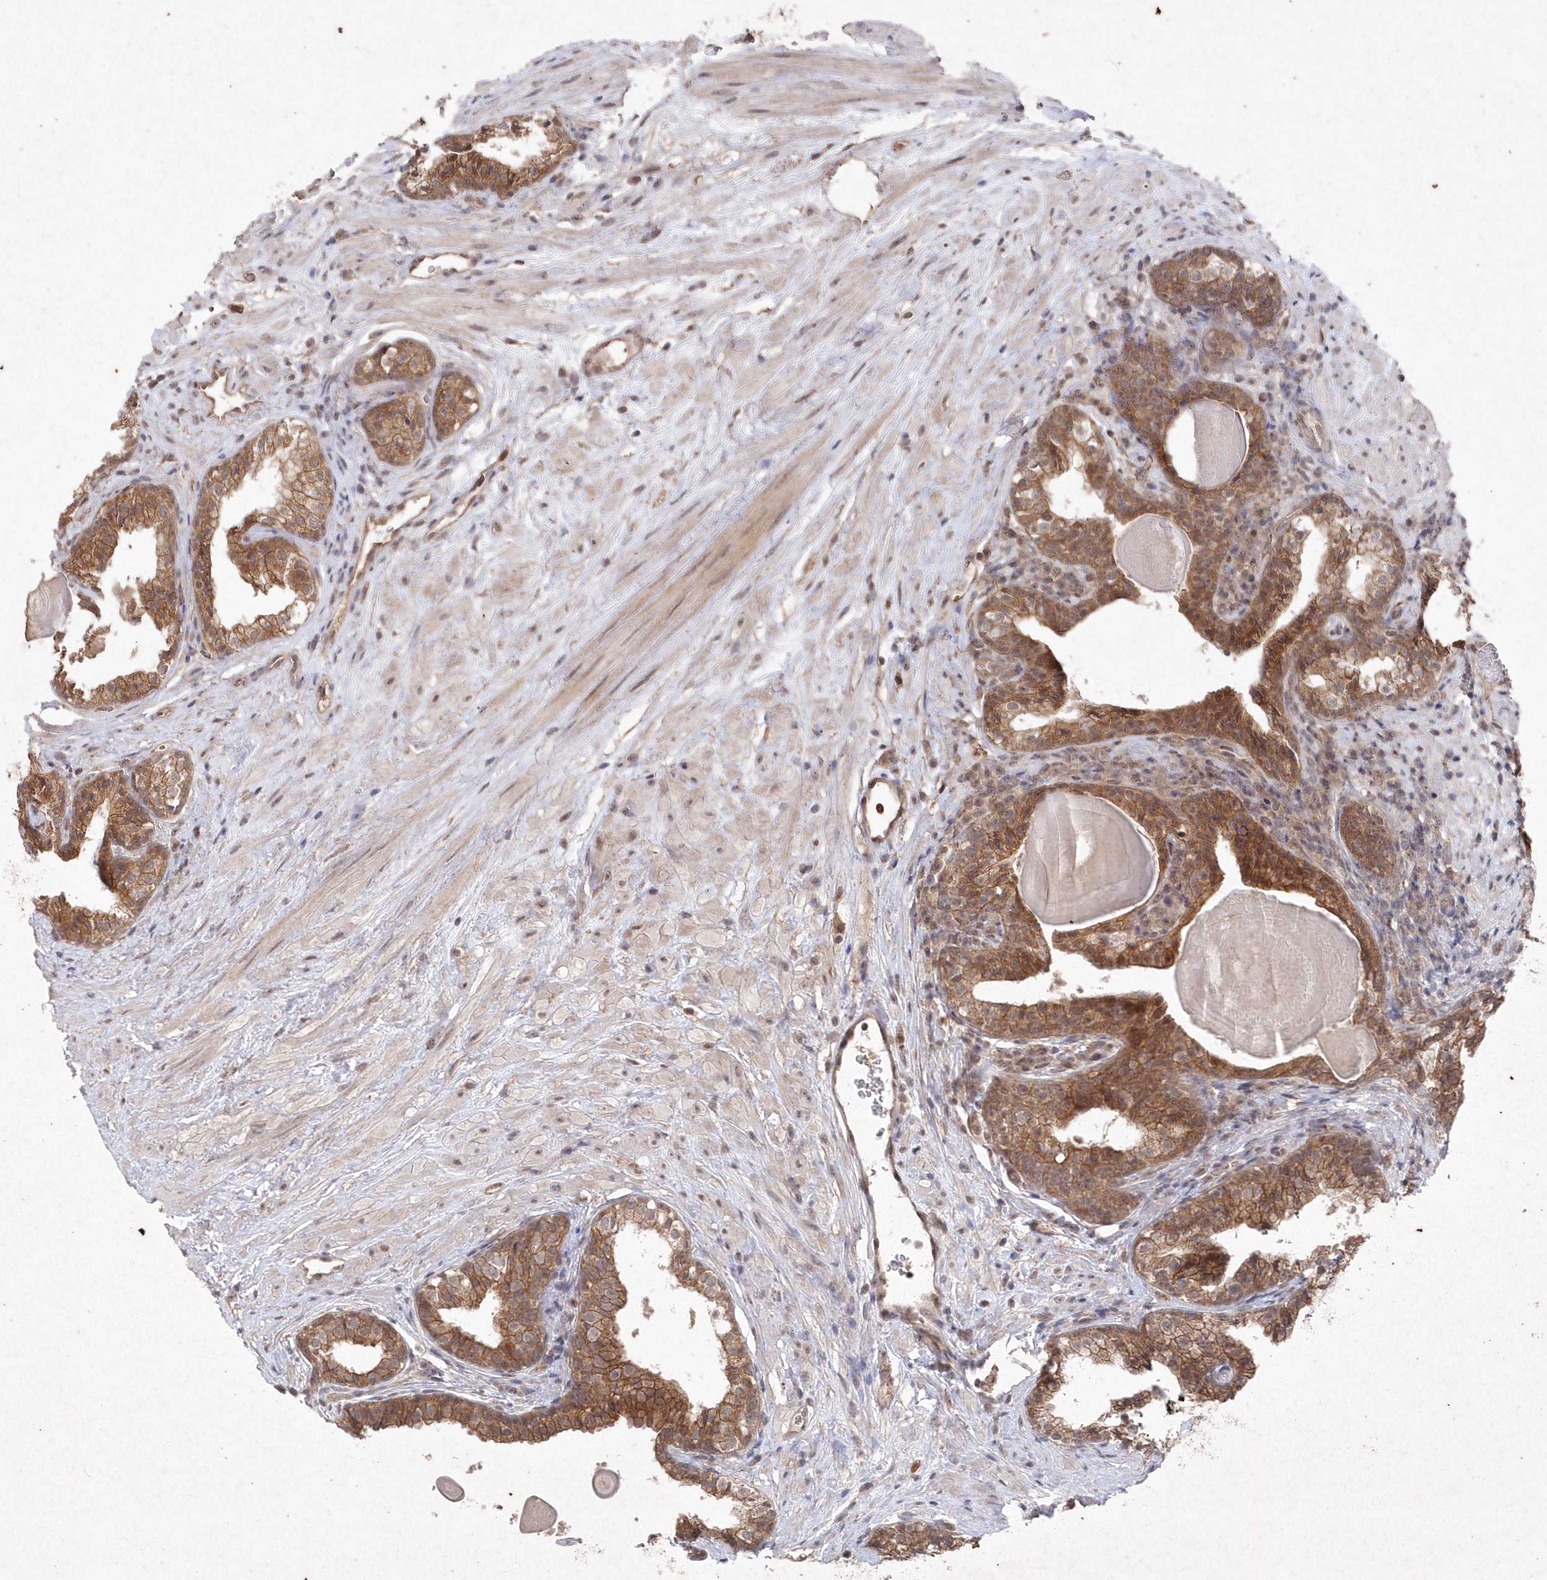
{"staining": {"intensity": "moderate", "quantity": ">75%", "location": "cytoplasmic/membranous"}, "tissue": "prostate cancer", "cell_type": "Tumor cells", "image_type": "cancer", "snomed": [{"axis": "morphology", "description": "Adenocarcinoma, High grade"}, {"axis": "topography", "description": "Prostate"}], "caption": "Moderate cytoplasmic/membranous staining for a protein is appreciated in approximately >75% of tumor cells of prostate cancer using immunohistochemistry (IHC).", "gene": "VSIG2", "patient": {"sex": "male", "age": 56}}